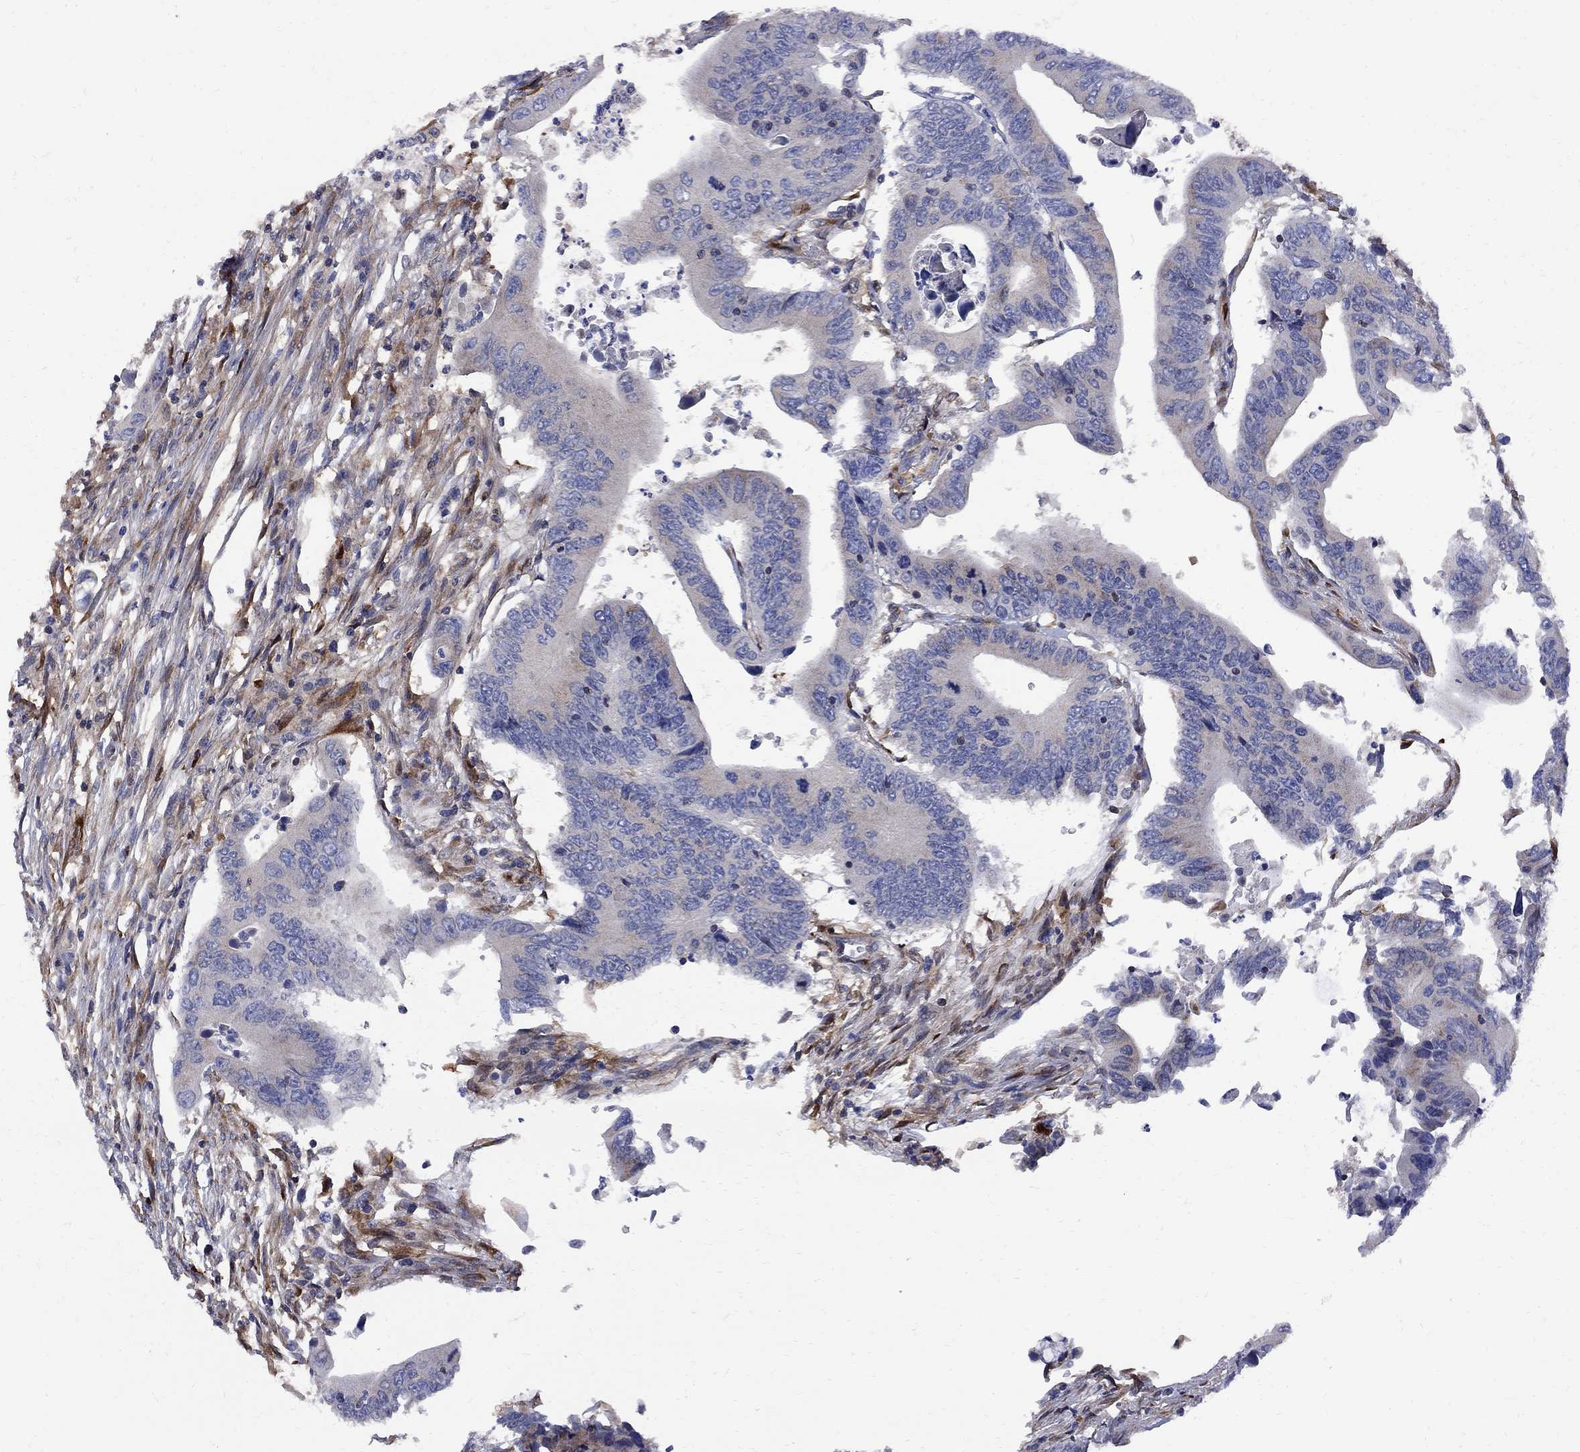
{"staining": {"intensity": "negative", "quantity": "none", "location": "none"}, "tissue": "colorectal cancer", "cell_type": "Tumor cells", "image_type": "cancer", "snomed": [{"axis": "morphology", "description": "Adenocarcinoma, NOS"}, {"axis": "topography", "description": "Colon"}], "caption": "This photomicrograph is of colorectal cancer (adenocarcinoma) stained with IHC to label a protein in brown with the nuclei are counter-stained blue. There is no expression in tumor cells.", "gene": "MTHFR", "patient": {"sex": "female", "age": 90}}